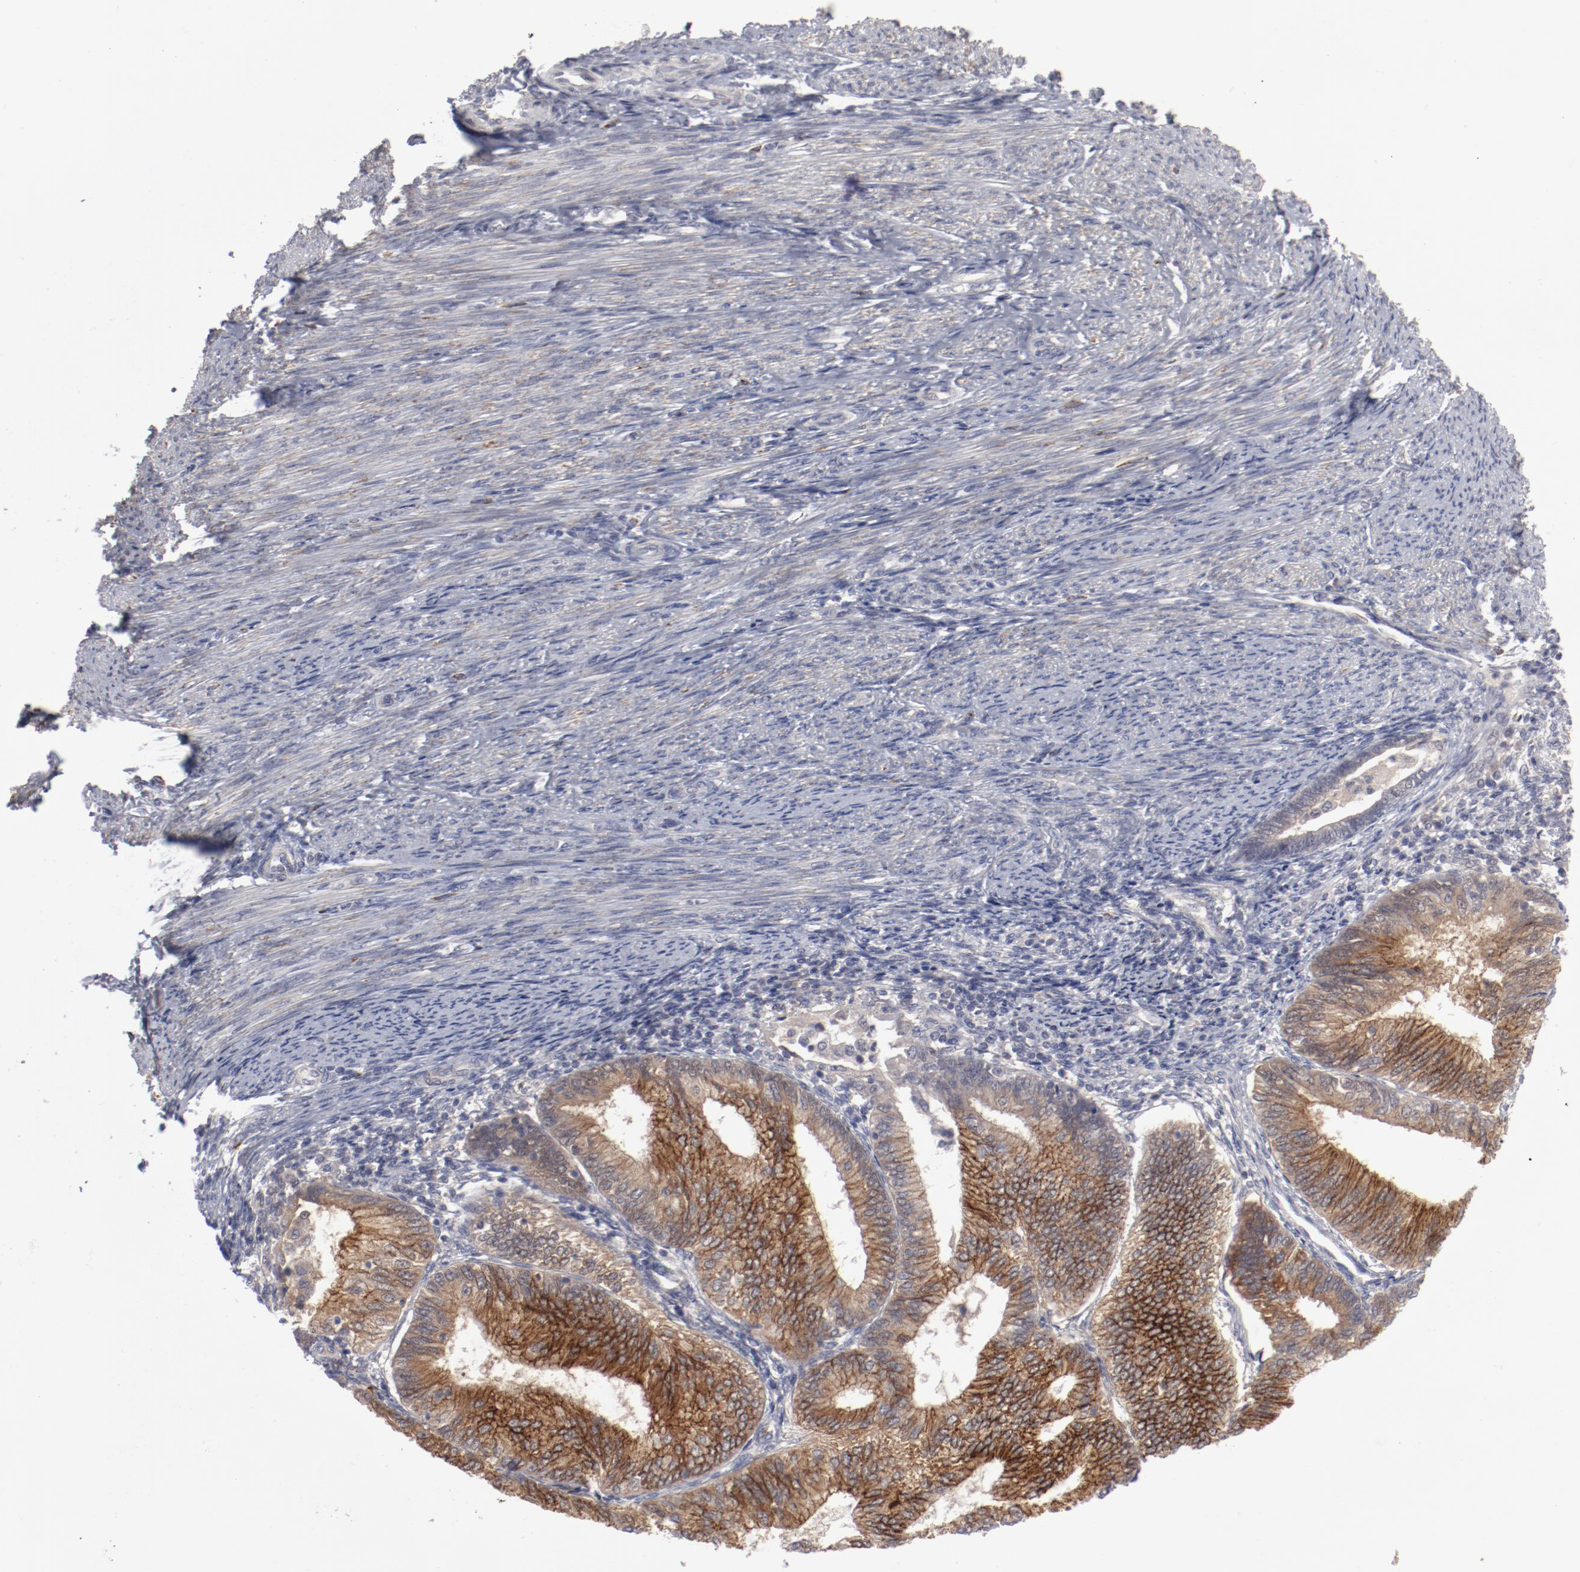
{"staining": {"intensity": "moderate", "quantity": "25%-75%", "location": "cytoplasmic/membranous,nuclear"}, "tissue": "endometrial cancer", "cell_type": "Tumor cells", "image_type": "cancer", "snomed": [{"axis": "morphology", "description": "Adenocarcinoma, NOS"}, {"axis": "topography", "description": "Endometrium"}], "caption": "An immunohistochemistry (IHC) image of neoplastic tissue is shown. Protein staining in brown labels moderate cytoplasmic/membranous and nuclear positivity in endometrial adenocarcinoma within tumor cells.", "gene": "SH3BGR", "patient": {"sex": "female", "age": 55}}